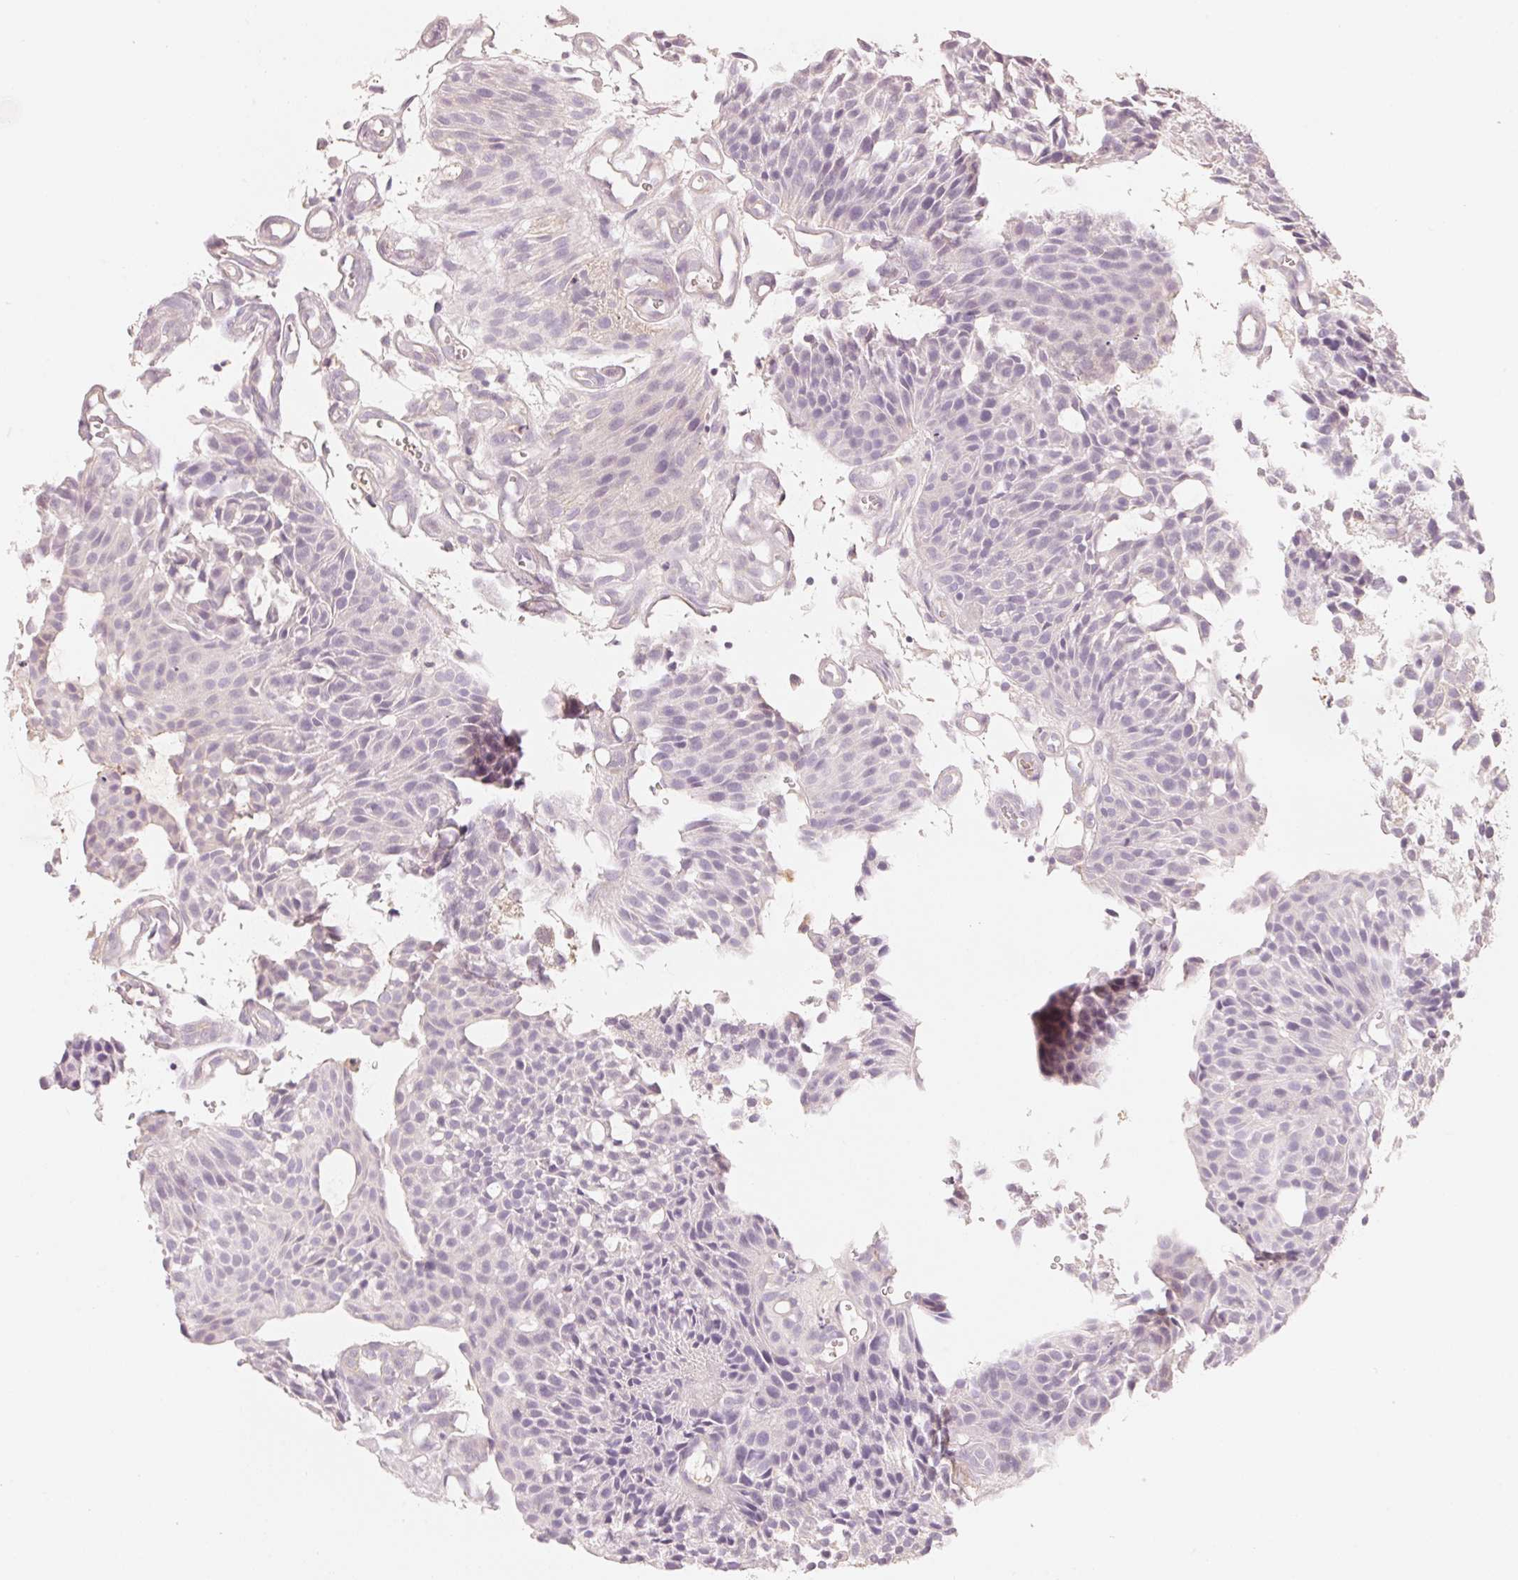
{"staining": {"intensity": "negative", "quantity": "none", "location": "none"}, "tissue": "urothelial cancer", "cell_type": "Tumor cells", "image_type": "cancer", "snomed": [{"axis": "morphology", "description": "Urothelial carcinoma, NOS"}, {"axis": "topography", "description": "Urinary bladder"}], "caption": "DAB (3,3'-diaminobenzidine) immunohistochemical staining of human urothelial cancer exhibits no significant staining in tumor cells.", "gene": "CFHR2", "patient": {"sex": "male", "age": 84}}